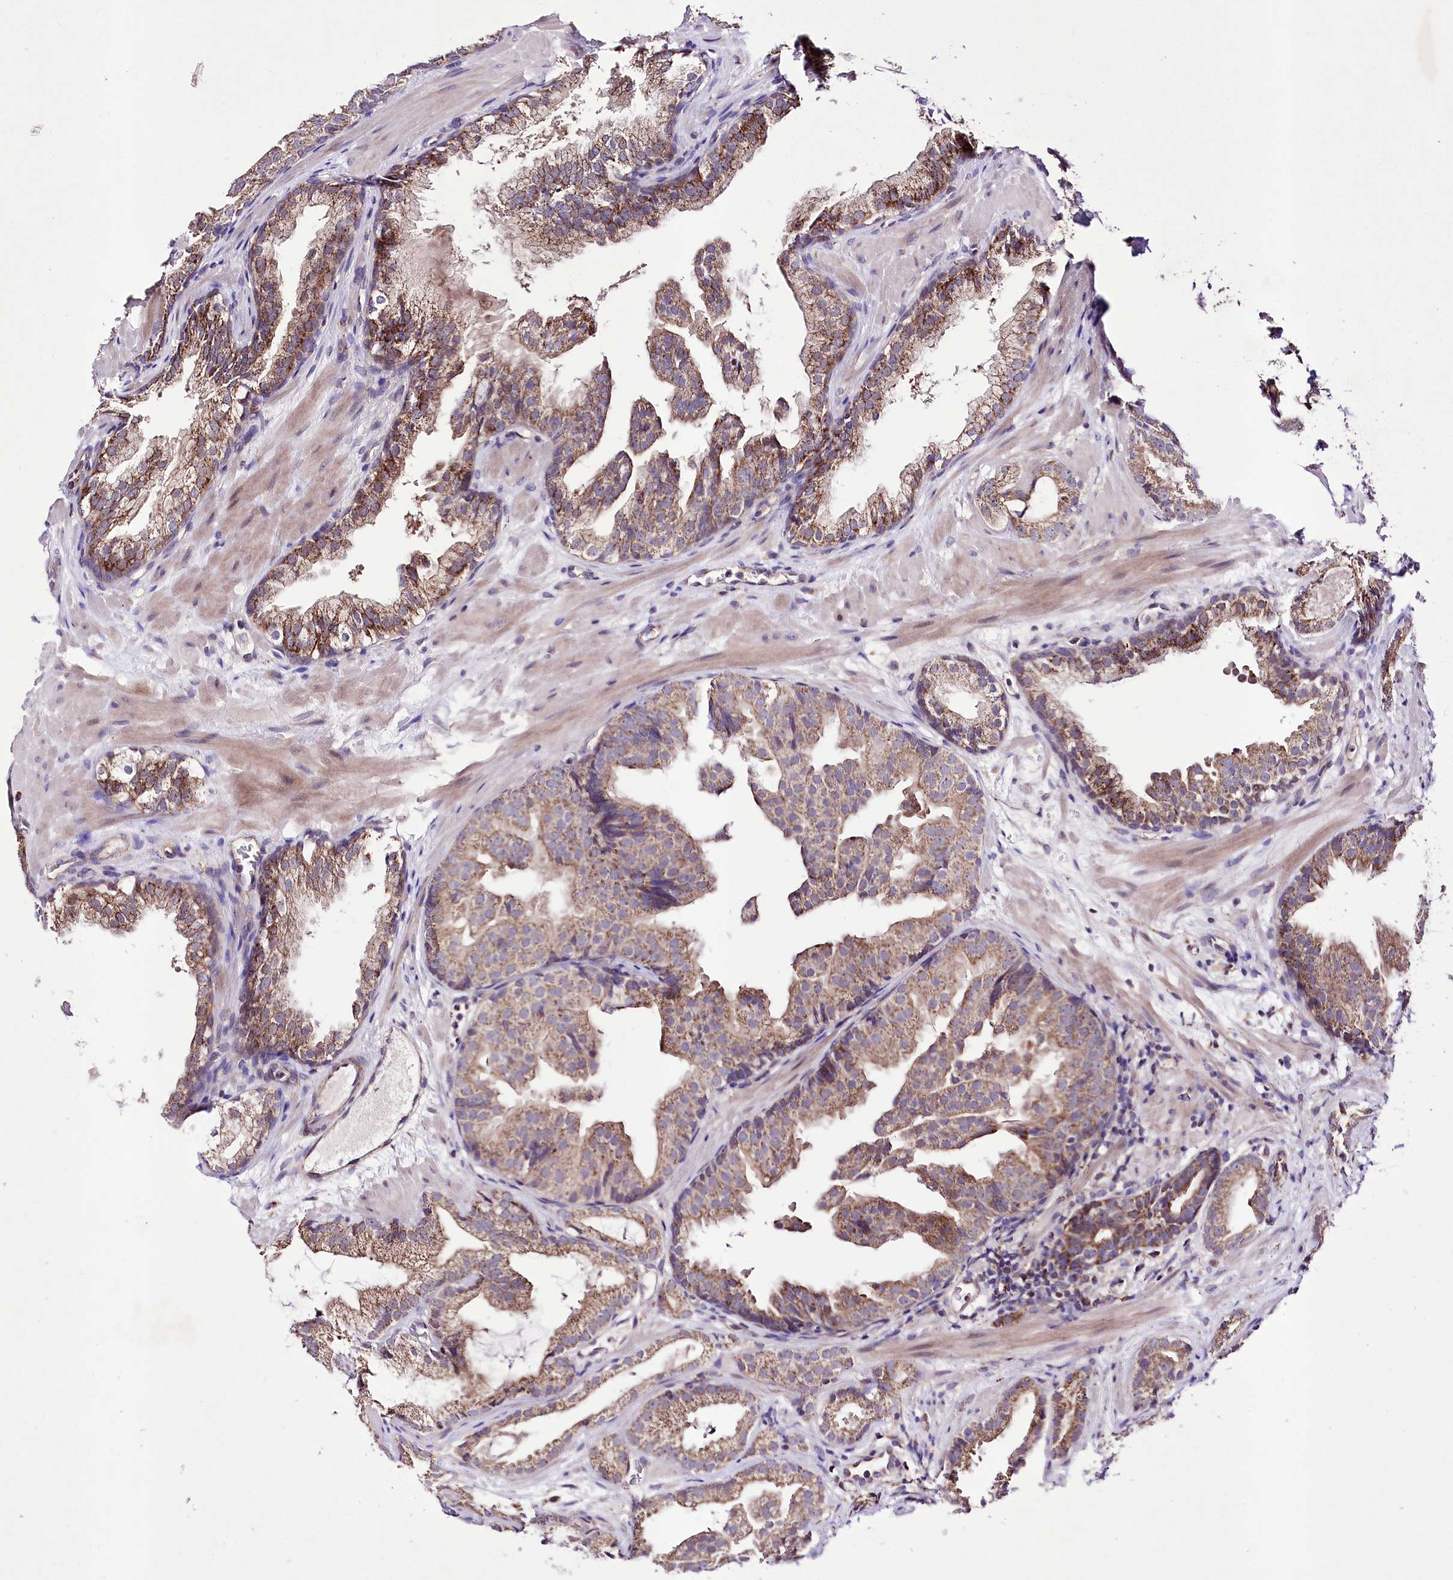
{"staining": {"intensity": "moderate", "quantity": ">75%", "location": "cytoplasmic/membranous"}, "tissue": "prostate cancer", "cell_type": "Tumor cells", "image_type": "cancer", "snomed": [{"axis": "morphology", "description": "Adenocarcinoma, High grade"}, {"axis": "topography", "description": "Prostate"}], "caption": "A high-resolution image shows immunohistochemistry staining of prostate cancer (adenocarcinoma (high-grade)), which displays moderate cytoplasmic/membranous expression in about >75% of tumor cells. The staining is performed using DAB (3,3'-diaminobenzidine) brown chromogen to label protein expression. The nuclei are counter-stained blue using hematoxylin.", "gene": "ATE1", "patient": {"sex": "male", "age": 60}}